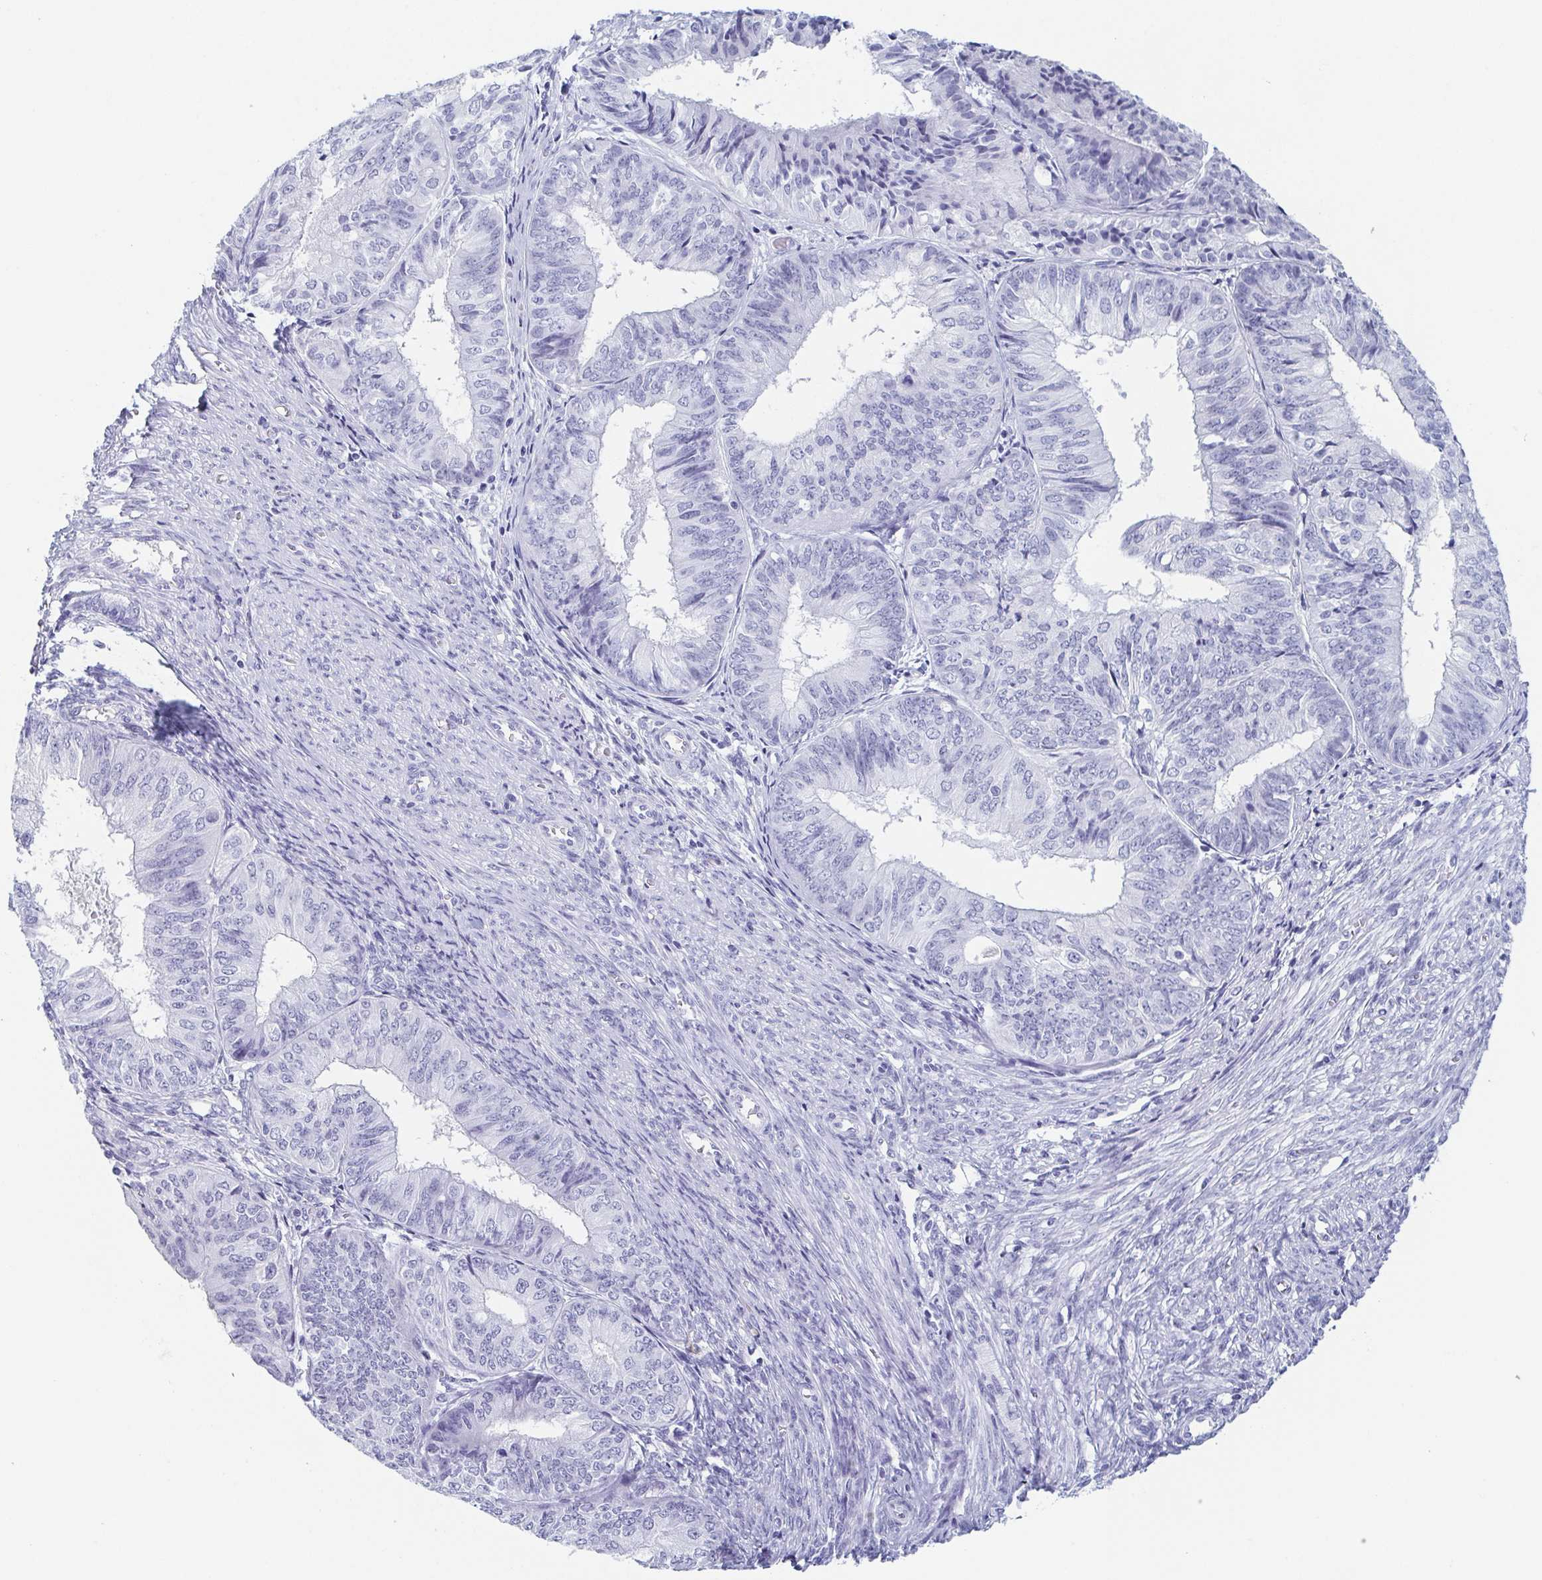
{"staining": {"intensity": "negative", "quantity": "none", "location": "none"}, "tissue": "endometrial cancer", "cell_type": "Tumor cells", "image_type": "cancer", "snomed": [{"axis": "morphology", "description": "Adenocarcinoma, NOS"}, {"axis": "topography", "description": "Endometrium"}], "caption": "This photomicrograph is of adenocarcinoma (endometrial) stained with immunohistochemistry (IHC) to label a protein in brown with the nuclei are counter-stained blue. There is no staining in tumor cells.", "gene": "REG4", "patient": {"sex": "female", "age": 58}}